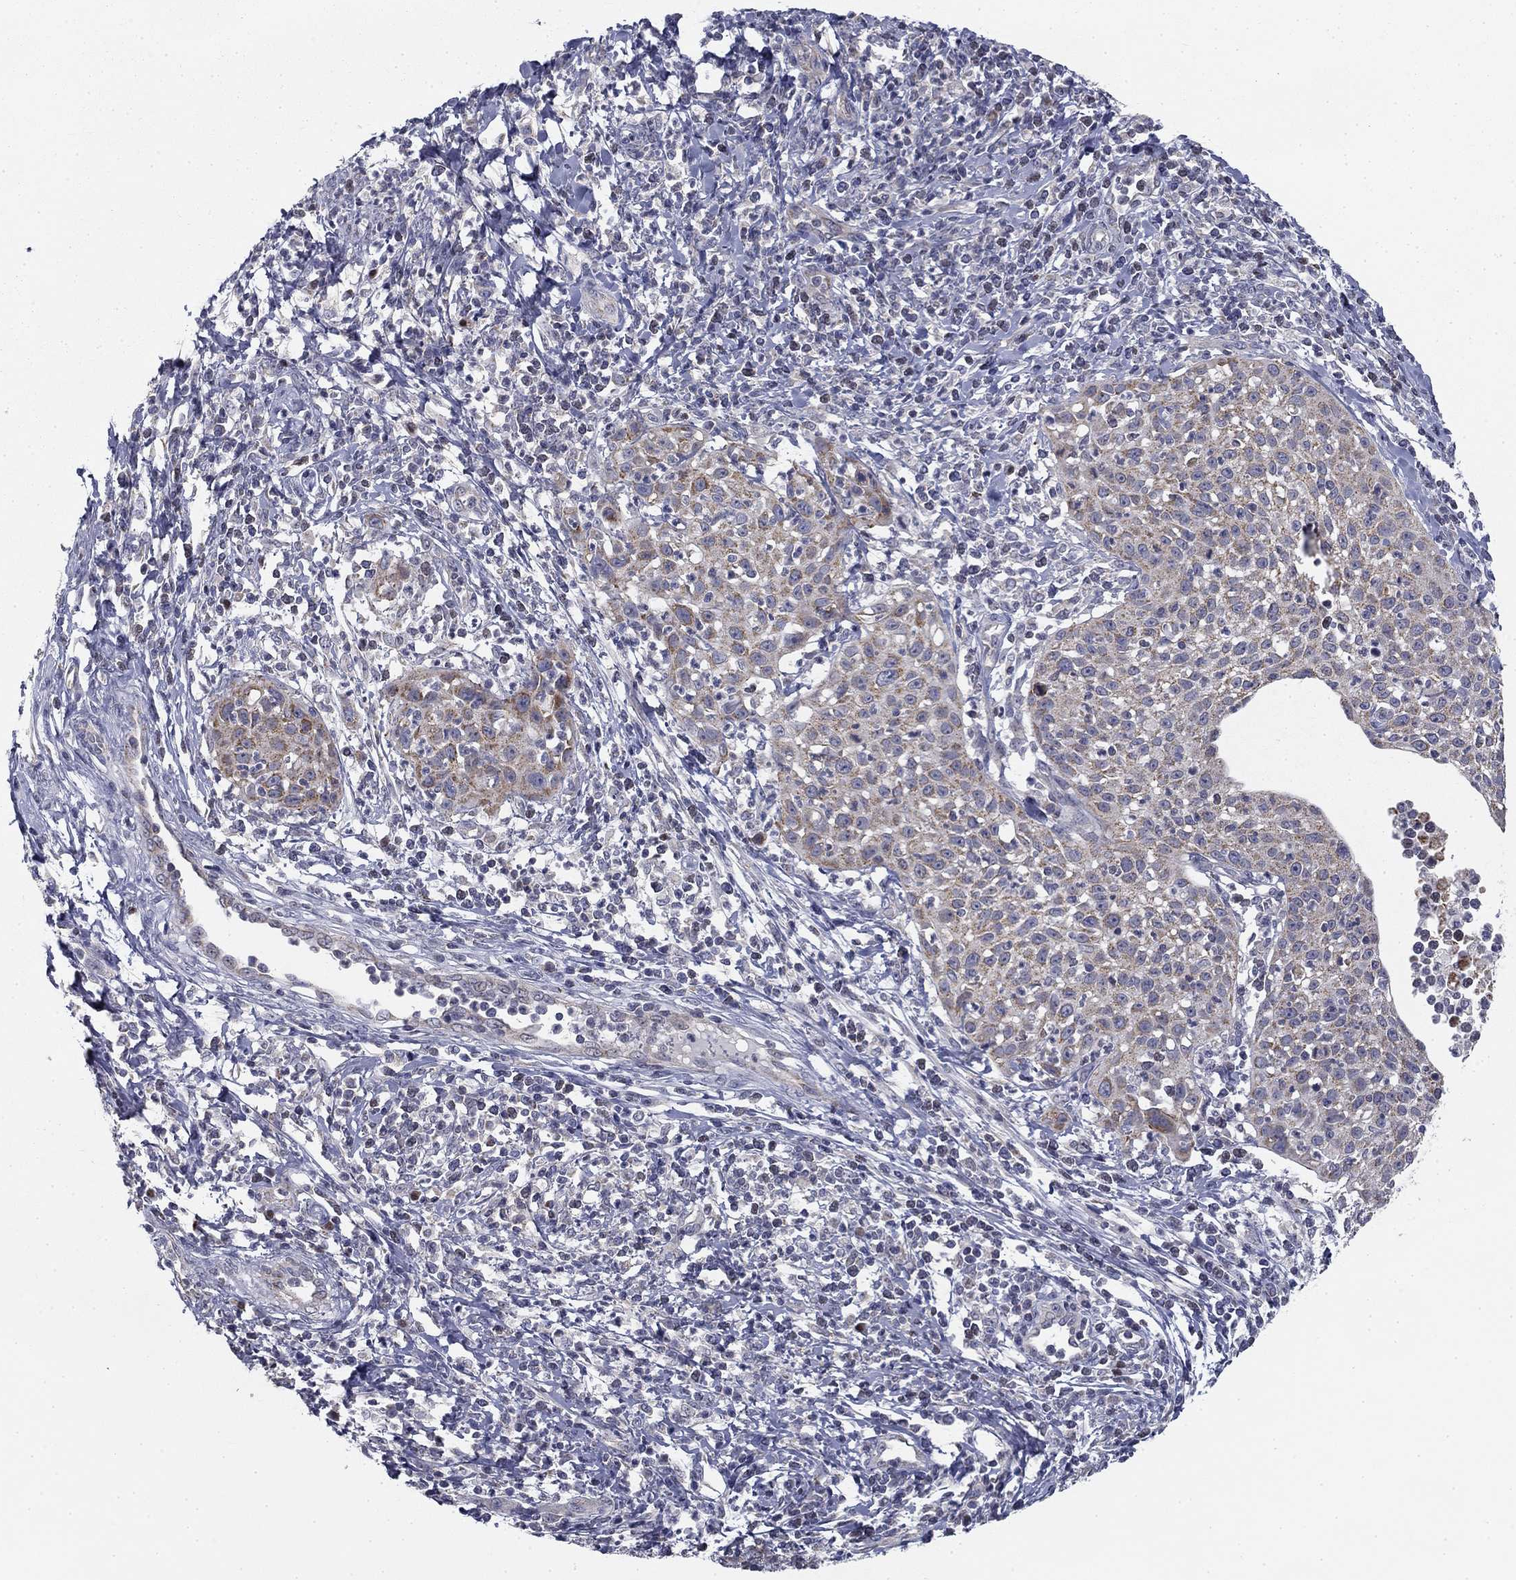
{"staining": {"intensity": "weak", "quantity": "25%-75%", "location": "cytoplasmic/membranous"}, "tissue": "cervical cancer", "cell_type": "Tumor cells", "image_type": "cancer", "snomed": [{"axis": "morphology", "description": "Squamous cell carcinoma, NOS"}, {"axis": "topography", "description": "Cervix"}], "caption": "A low amount of weak cytoplasmic/membranous expression is appreciated in about 25%-75% of tumor cells in squamous cell carcinoma (cervical) tissue.", "gene": "SLC2A9", "patient": {"sex": "female", "age": 26}}